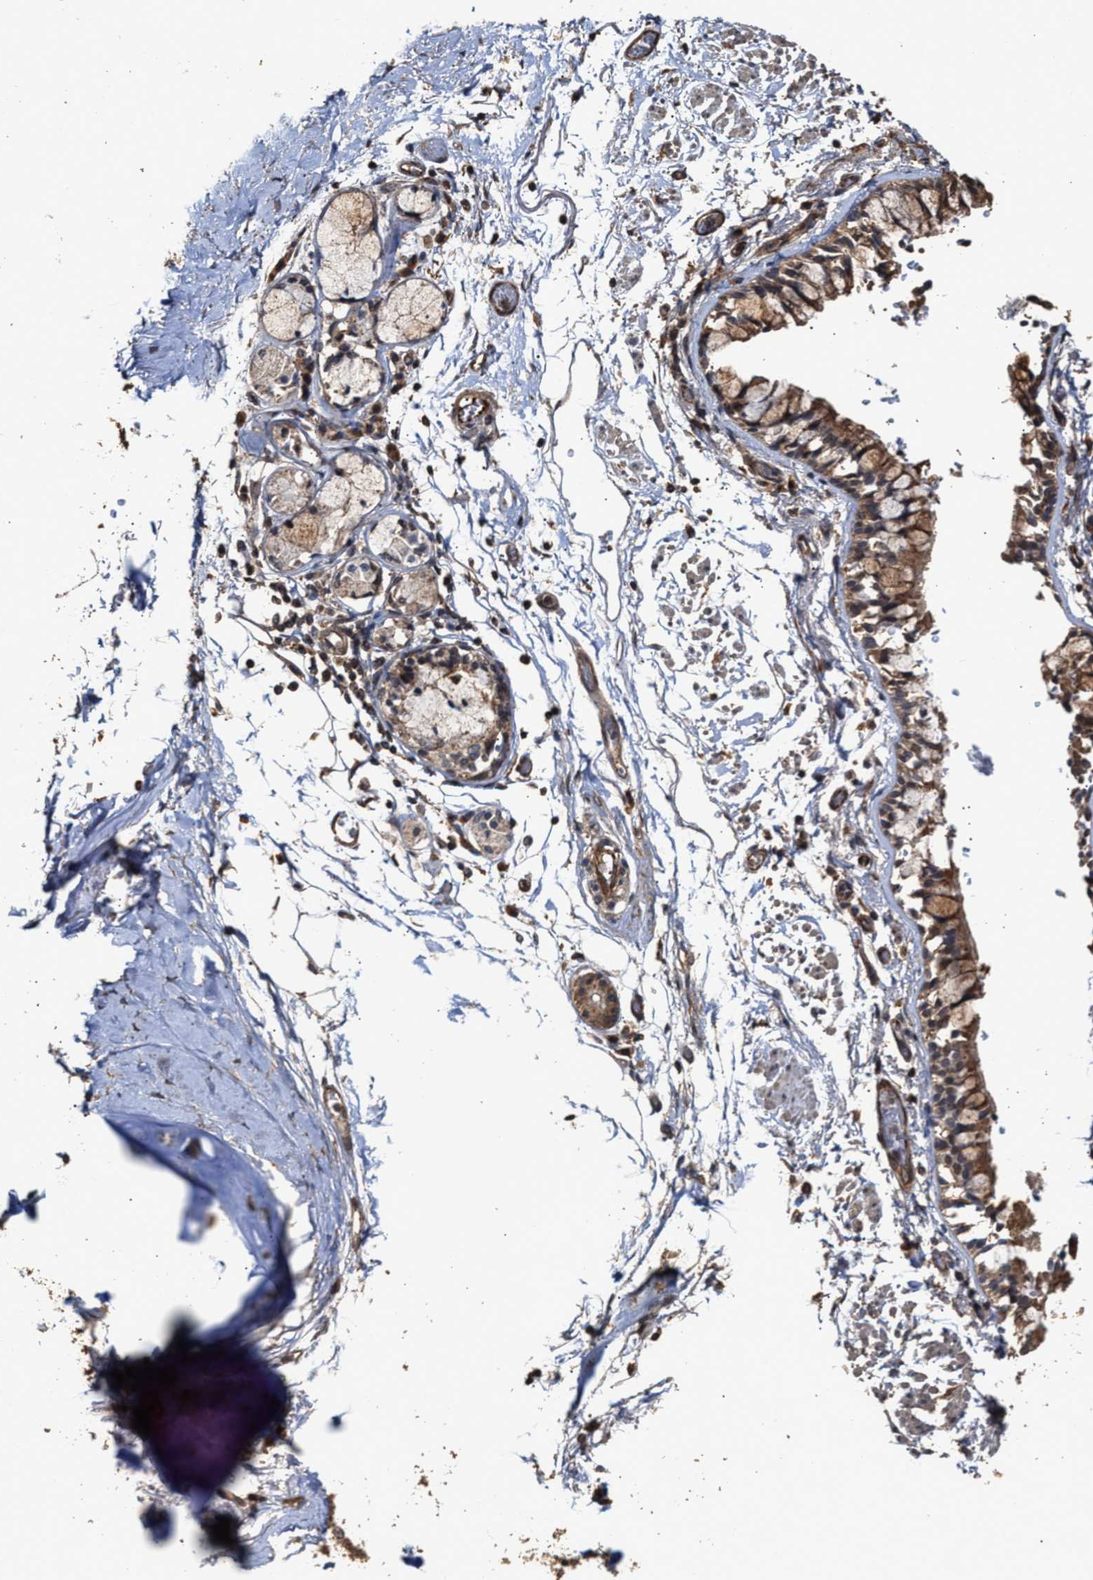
{"staining": {"intensity": "moderate", "quantity": ">75%", "location": "cytoplasmic/membranous"}, "tissue": "adipose tissue", "cell_type": "Adipocytes", "image_type": "normal", "snomed": [{"axis": "morphology", "description": "Normal tissue, NOS"}, {"axis": "topography", "description": "Cartilage tissue"}, {"axis": "topography", "description": "Lung"}], "caption": "DAB (3,3'-diaminobenzidine) immunohistochemical staining of benign human adipose tissue demonstrates moderate cytoplasmic/membranous protein expression in approximately >75% of adipocytes.", "gene": "ZNHIT6", "patient": {"sex": "female", "age": 77}}